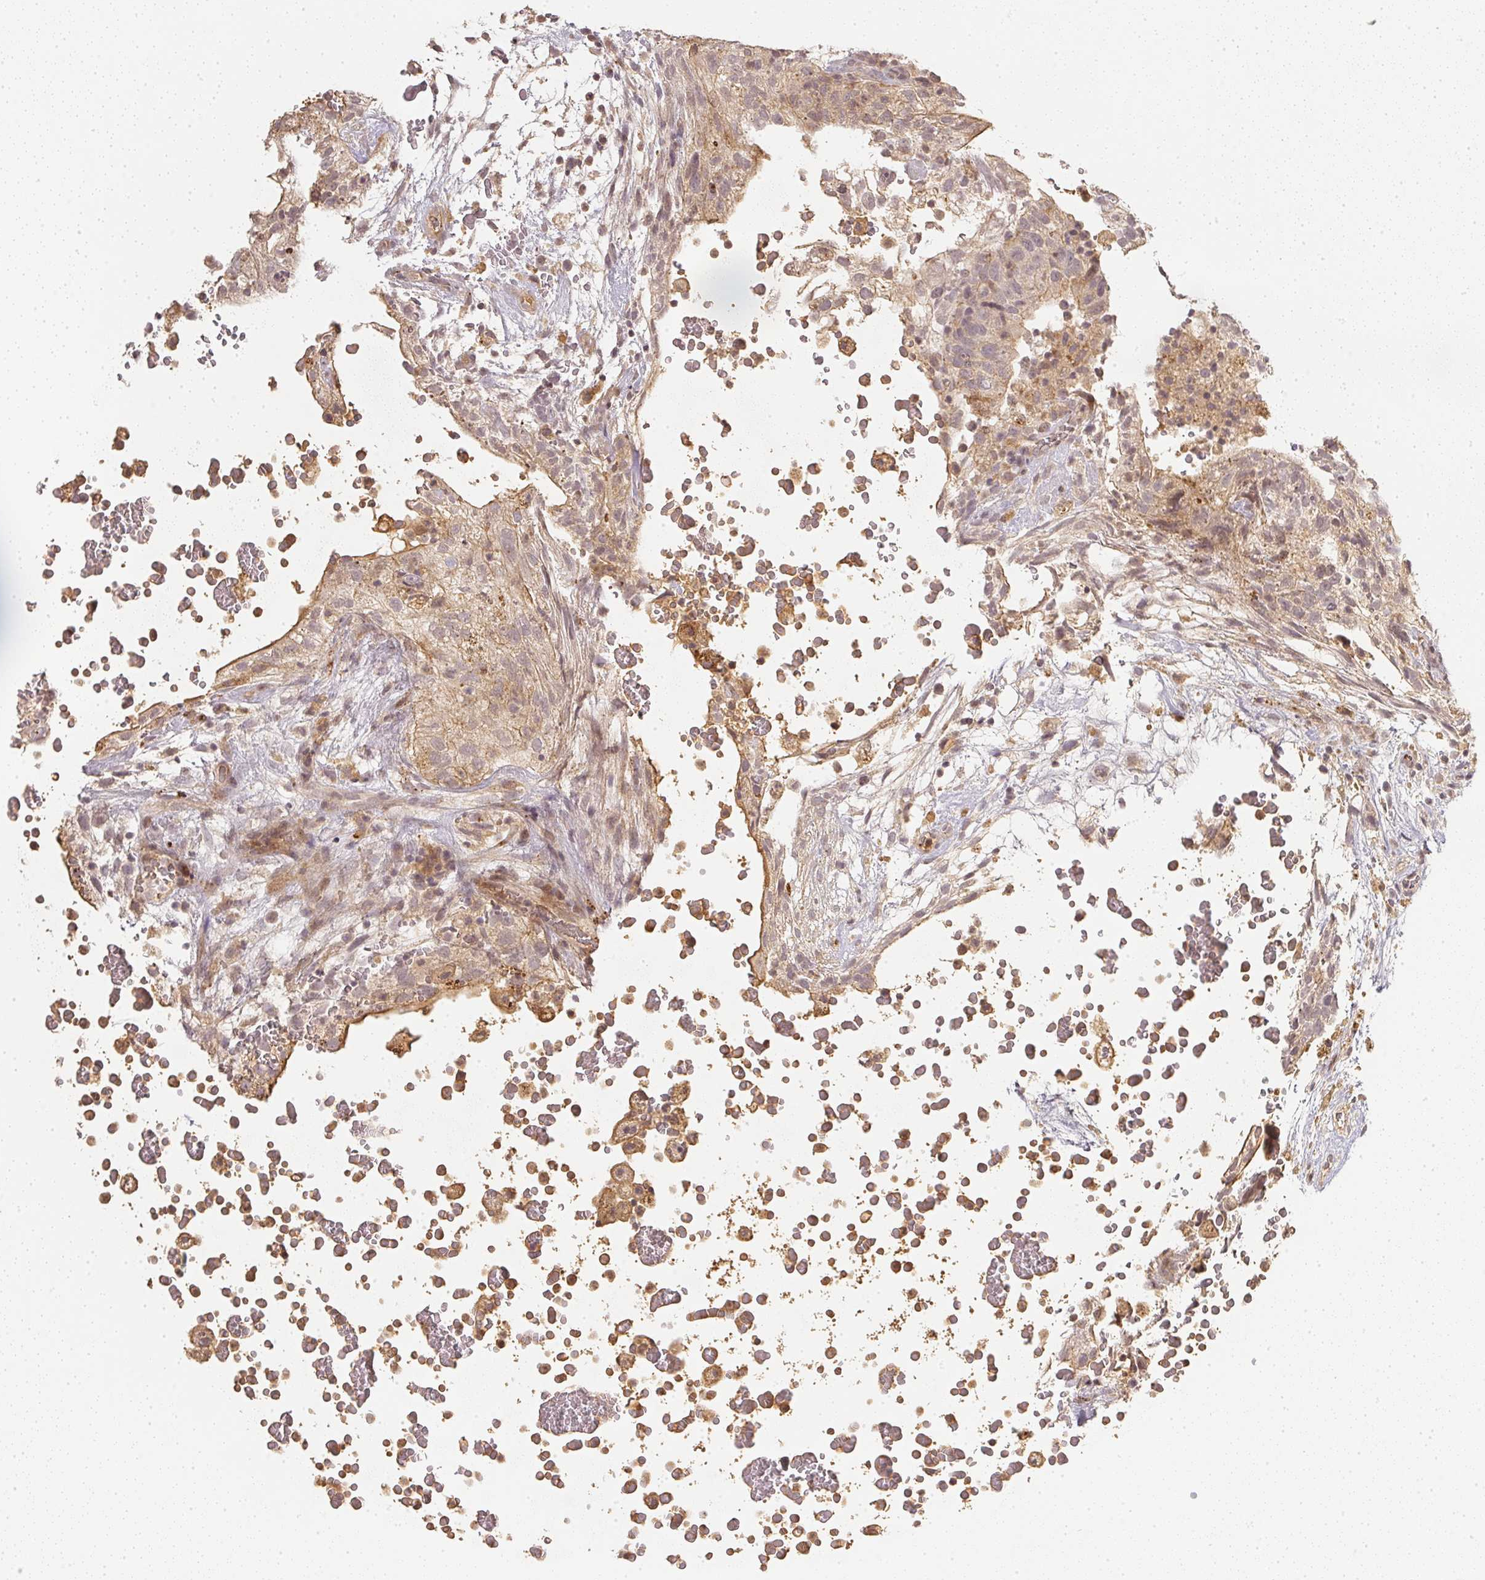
{"staining": {"intensity": "negative", "quantity": "none", "location": "none"}, "tissue": "testis cancer", "cell_type": "Tumor cells", "image_type": "cancer", "snomed": [{"axis": "morphology", "description": "Normal tissue, NOS"}, {"axis": "morphology", "description": "Carcinoma, Embryonal, NOS"}, {"axis": "topography", "description": "Testis"}], "caption": "Tumor cells are negative for protein expression in human testis cancer (embryonal carcinoma). (Brightfield microscopy of DAB (3,3'-diaminobenzidine) immunohistochemistry (IHC) at high magnification).", "gene": "SERPINE1", "patient": {"sex": "male", "age": 32}}